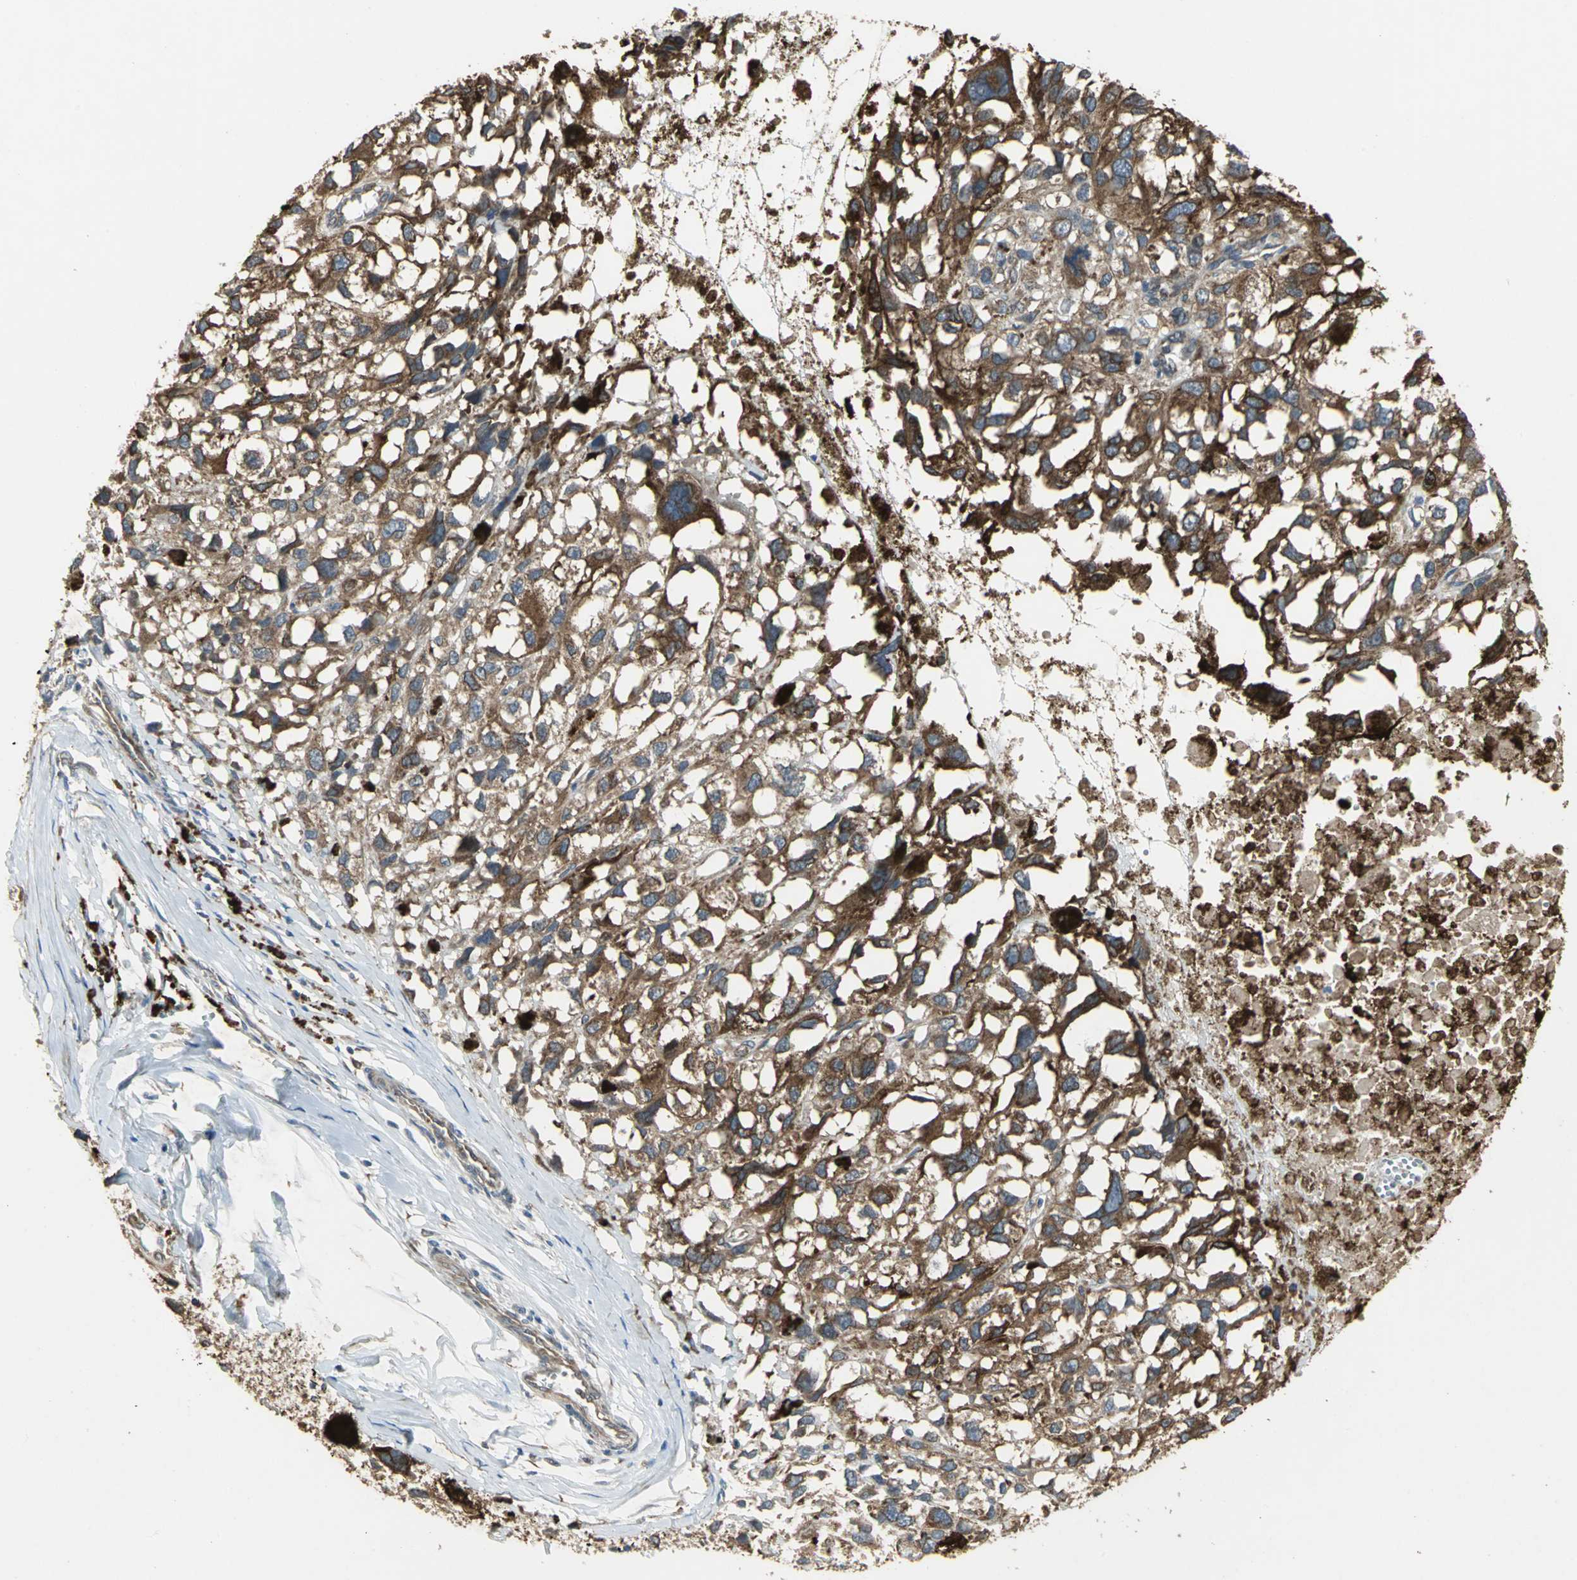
{"staining": {"intensity": "strong", "quantity": ">75%", "location": "cytoplasmic/membranous"}, "tissue": "melanoma", "cell_type": "Tumor cells", "image_type": "cancer", "snomed": [{"axis": "morphology", "description": "Malignant melanoma, Metastatic site"}, {"axis": "topography", "description": "Lymph node"}], "caption": "There is high levels of strong cytoplasmic/membranous staining in tumor cells of malignant melanoma (metastatic site), as demonstrated by immunohistochemical staining (brown color).", "gene": "SYVN1", "patient": {"sex": "male", "age": 59}}